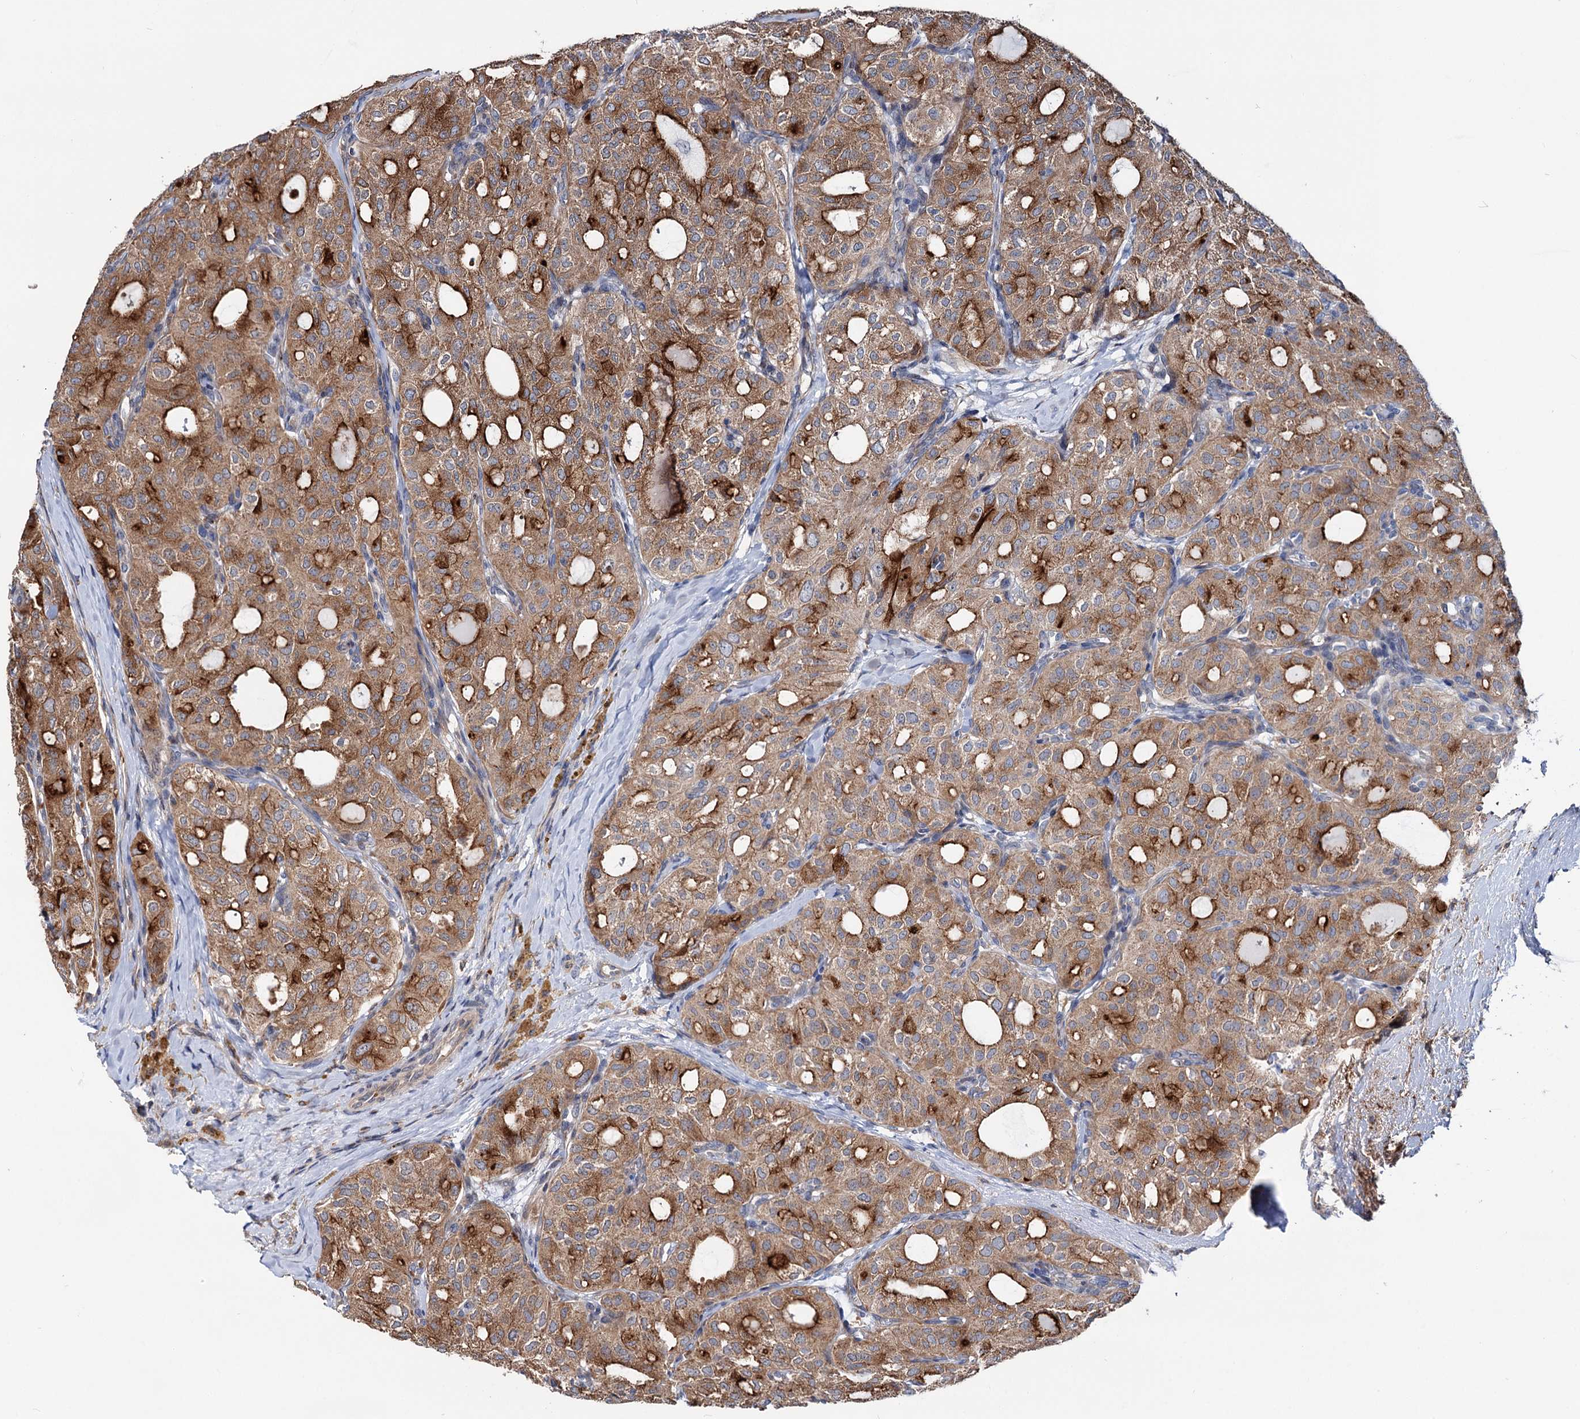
{"staining": {"intensity": "strong", "quantity": "25%-75%", "location": "cytoplasmic/membranous"}, "tissue": "thyroid cancer", "cell_type": "Tumor cells", "image_type": "cancer", "snomed": [{"axis": "morphology", "description": "Follicular adenoma carcinoma, NOS"}, {"axis": "topography", "description": "Thyroid gland"}], "caption": "Protein staining of follicular adenoma carcinoma (thyroid) tissue reveals strong cytoplasmic/membranous staining in about 25%-75% of tumor cells.", "gene": "RNF111", "patient": {"sex": "male", "age": 75}}